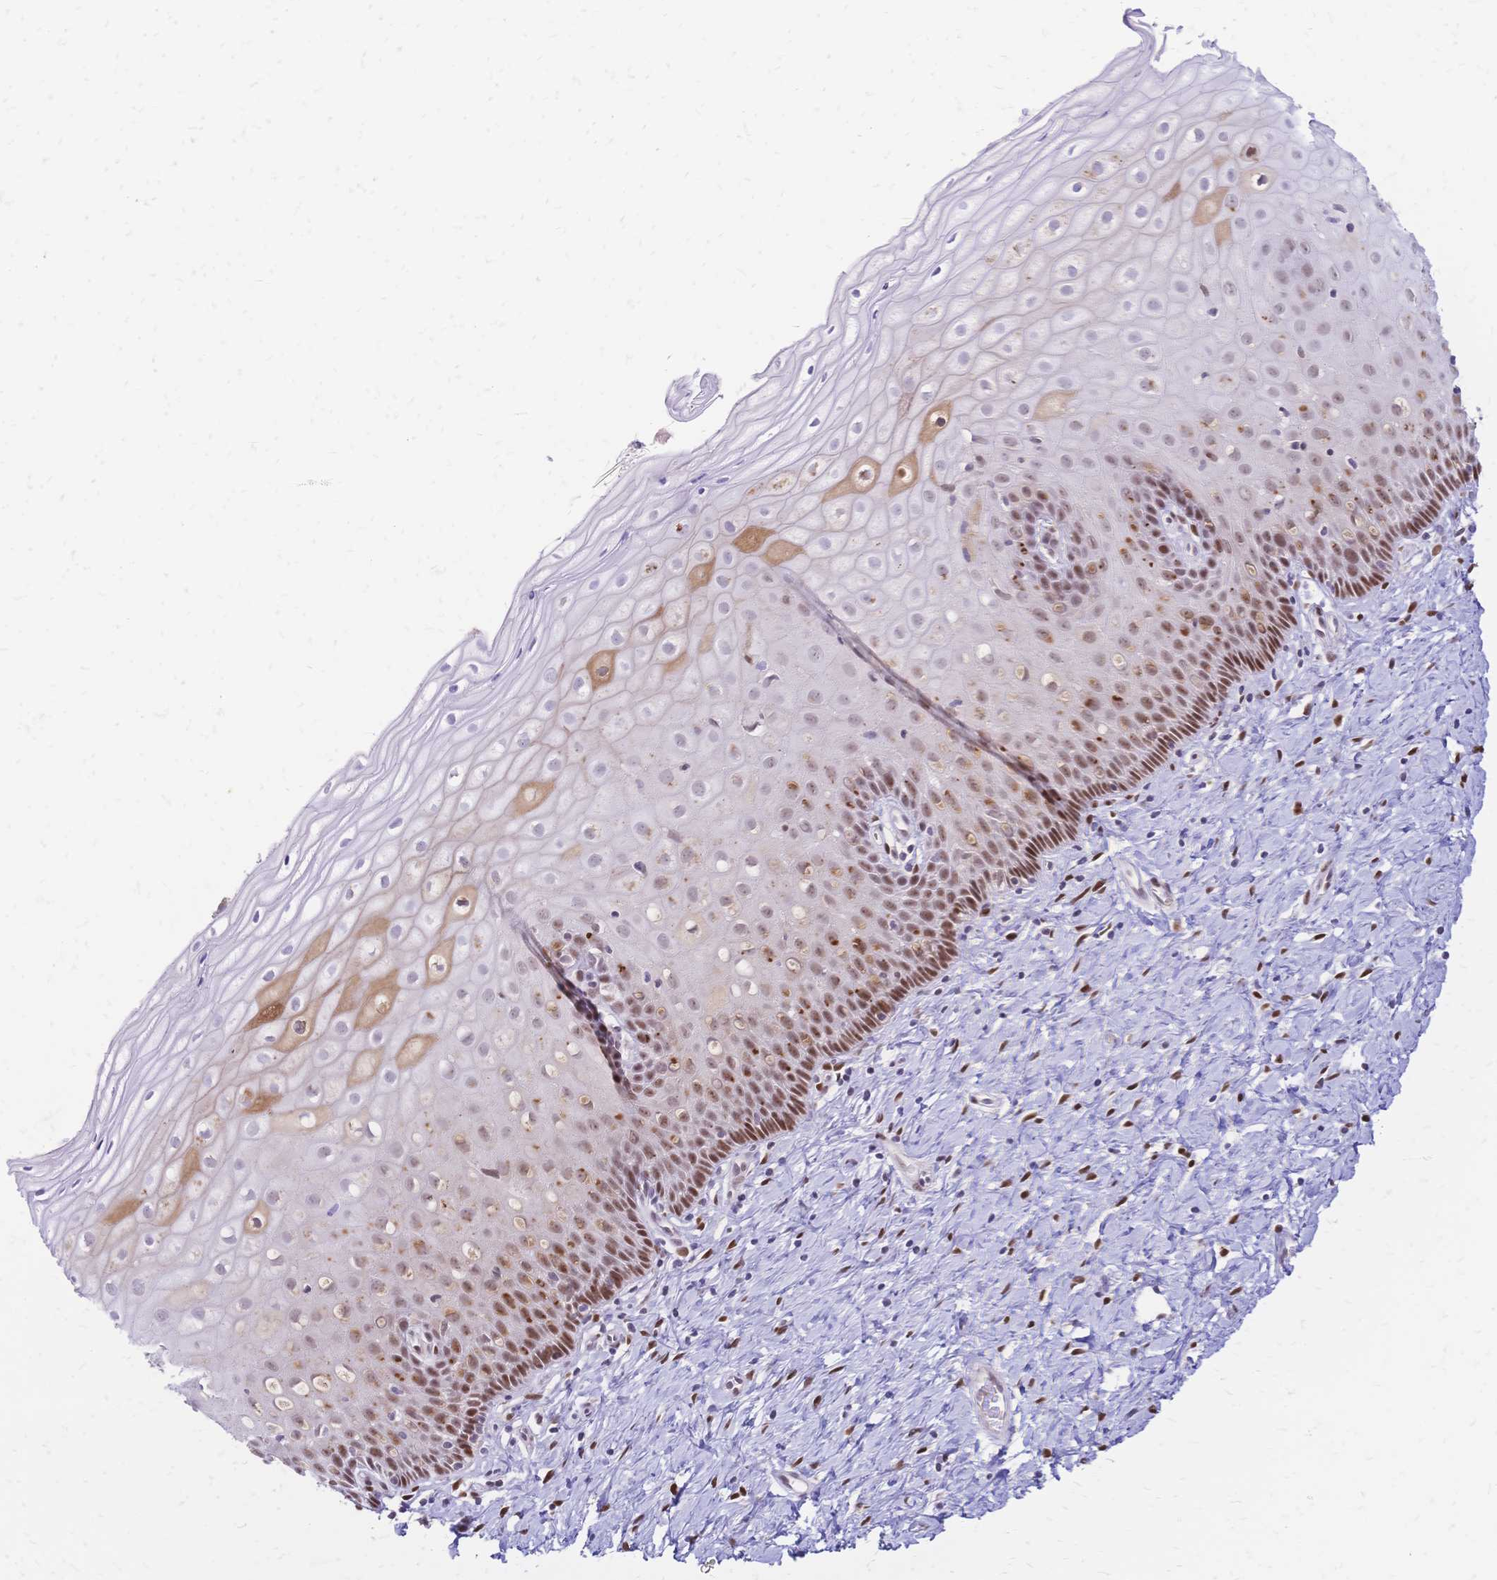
{"staining": {"intensity": "moderate", "quantity": ">75%", "location": "nuclear"}, "tissue": "cervix", "cell_type": "Glandular cells", "image_type": "normal", "snomed": [{"axis": "morphology", "description": "Normal tissue, NOS"}, {"axis": "topography", "description": "Cervix"}], "caption": "The micrograph reveals immunohistochemical staining of normal cervix. There is moderate nuclear positivity is present in approximately >75% of glandular cells. (brown staining indicates protein expression, while blue staining denotes nuclei).", "gene": "NFIC", "patient": {"sex": "female", "age": 37}}